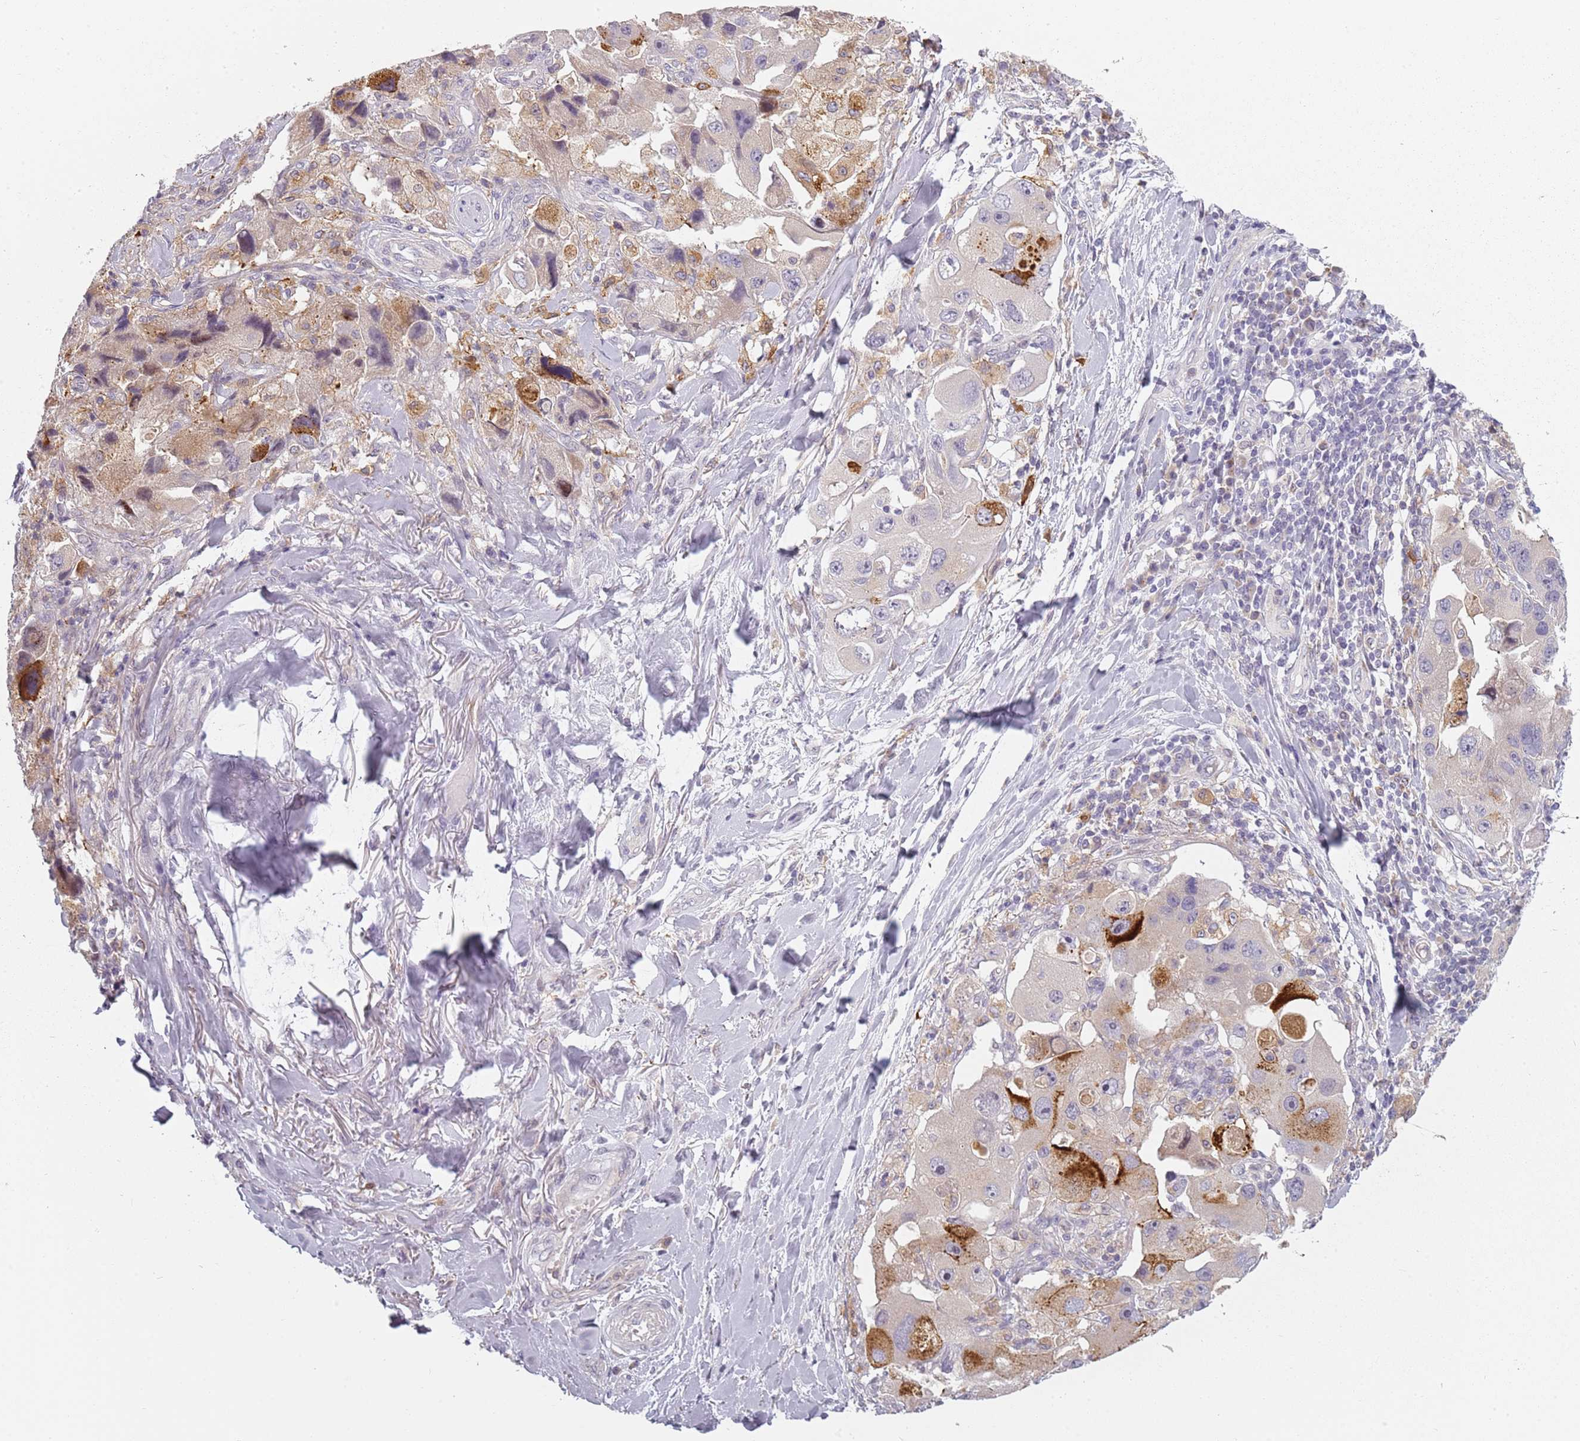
{"staining": {"intensity": "strong", "quantity": "<25%", "location": "cytoplasmic/membranous"}, "tissue": "lung cancer", "cell_type": "Tumor cells", "image_type": "cancer", "snomed": [{"axis": "morphology", "description": "Adenocarcinoma, NOS"}, {"axis": "topography", "description": "Lung"}], "caption": "The immunohistochemical stain shows strong cytoplasmic/membranous expression in tumor cells of adenocarcinoma (lung) tissue.", "gene": "CC2D2B", "patient": {"sex": "female", "age": 54}}